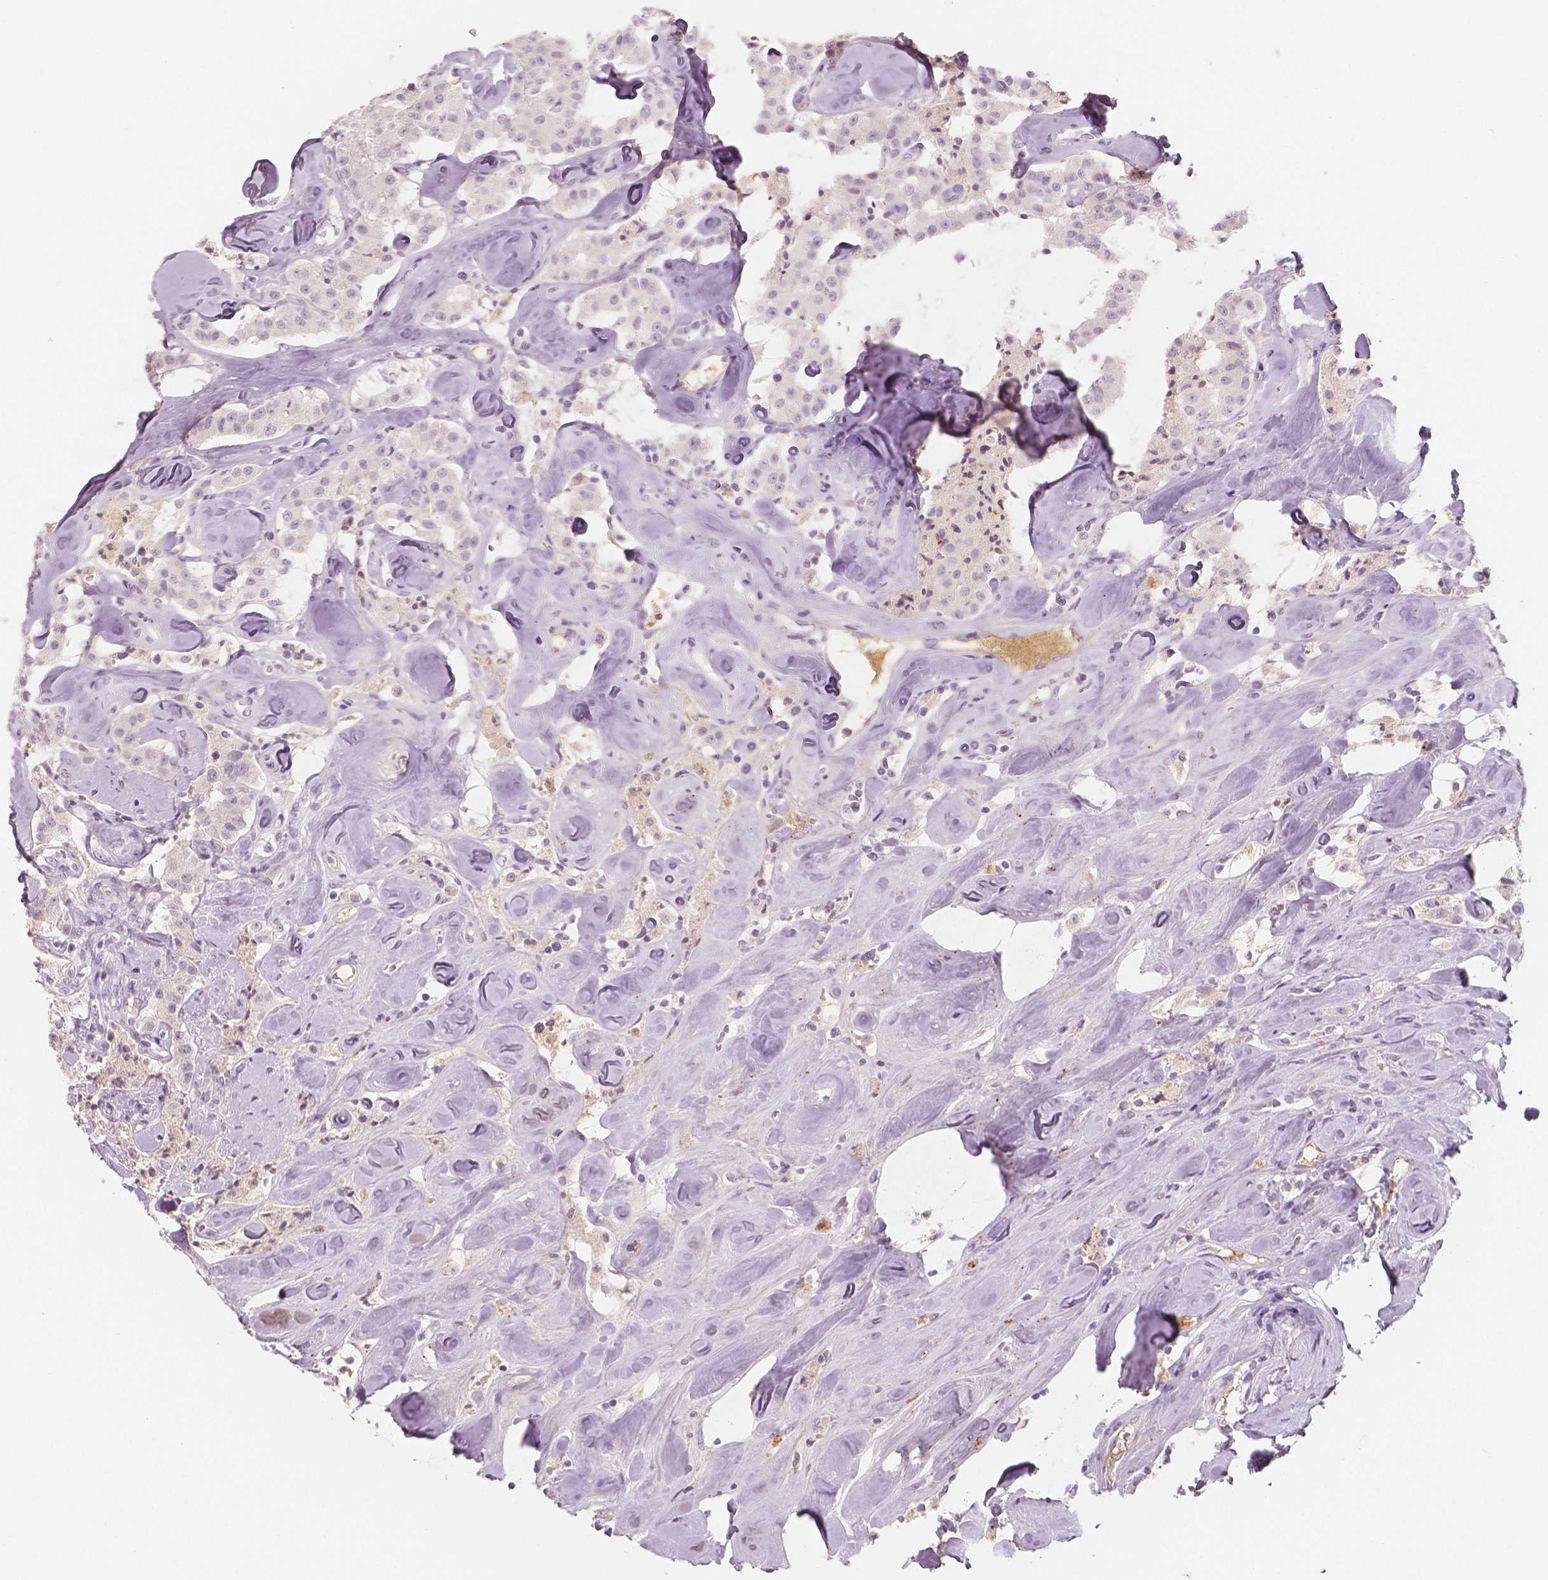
{"staining": {"intensity": "negative", "quantity": "none", "location": "none"}, "tissue": "carcinoid", "cell_type": "Tumor cells", "image_type": "cancer", "snomed": [{"axis": "morphology", "description": "Carcinoid, malignant, NOS"}, {"axis": "topography", "description": "Pancreas"}], "caption": "Carcinoid (malignant) was stained to show a protein in brown. There is no significant positivity in tumor cells.", "gene": "APOA4", "patient": {"sex": "male", "age": 41}}